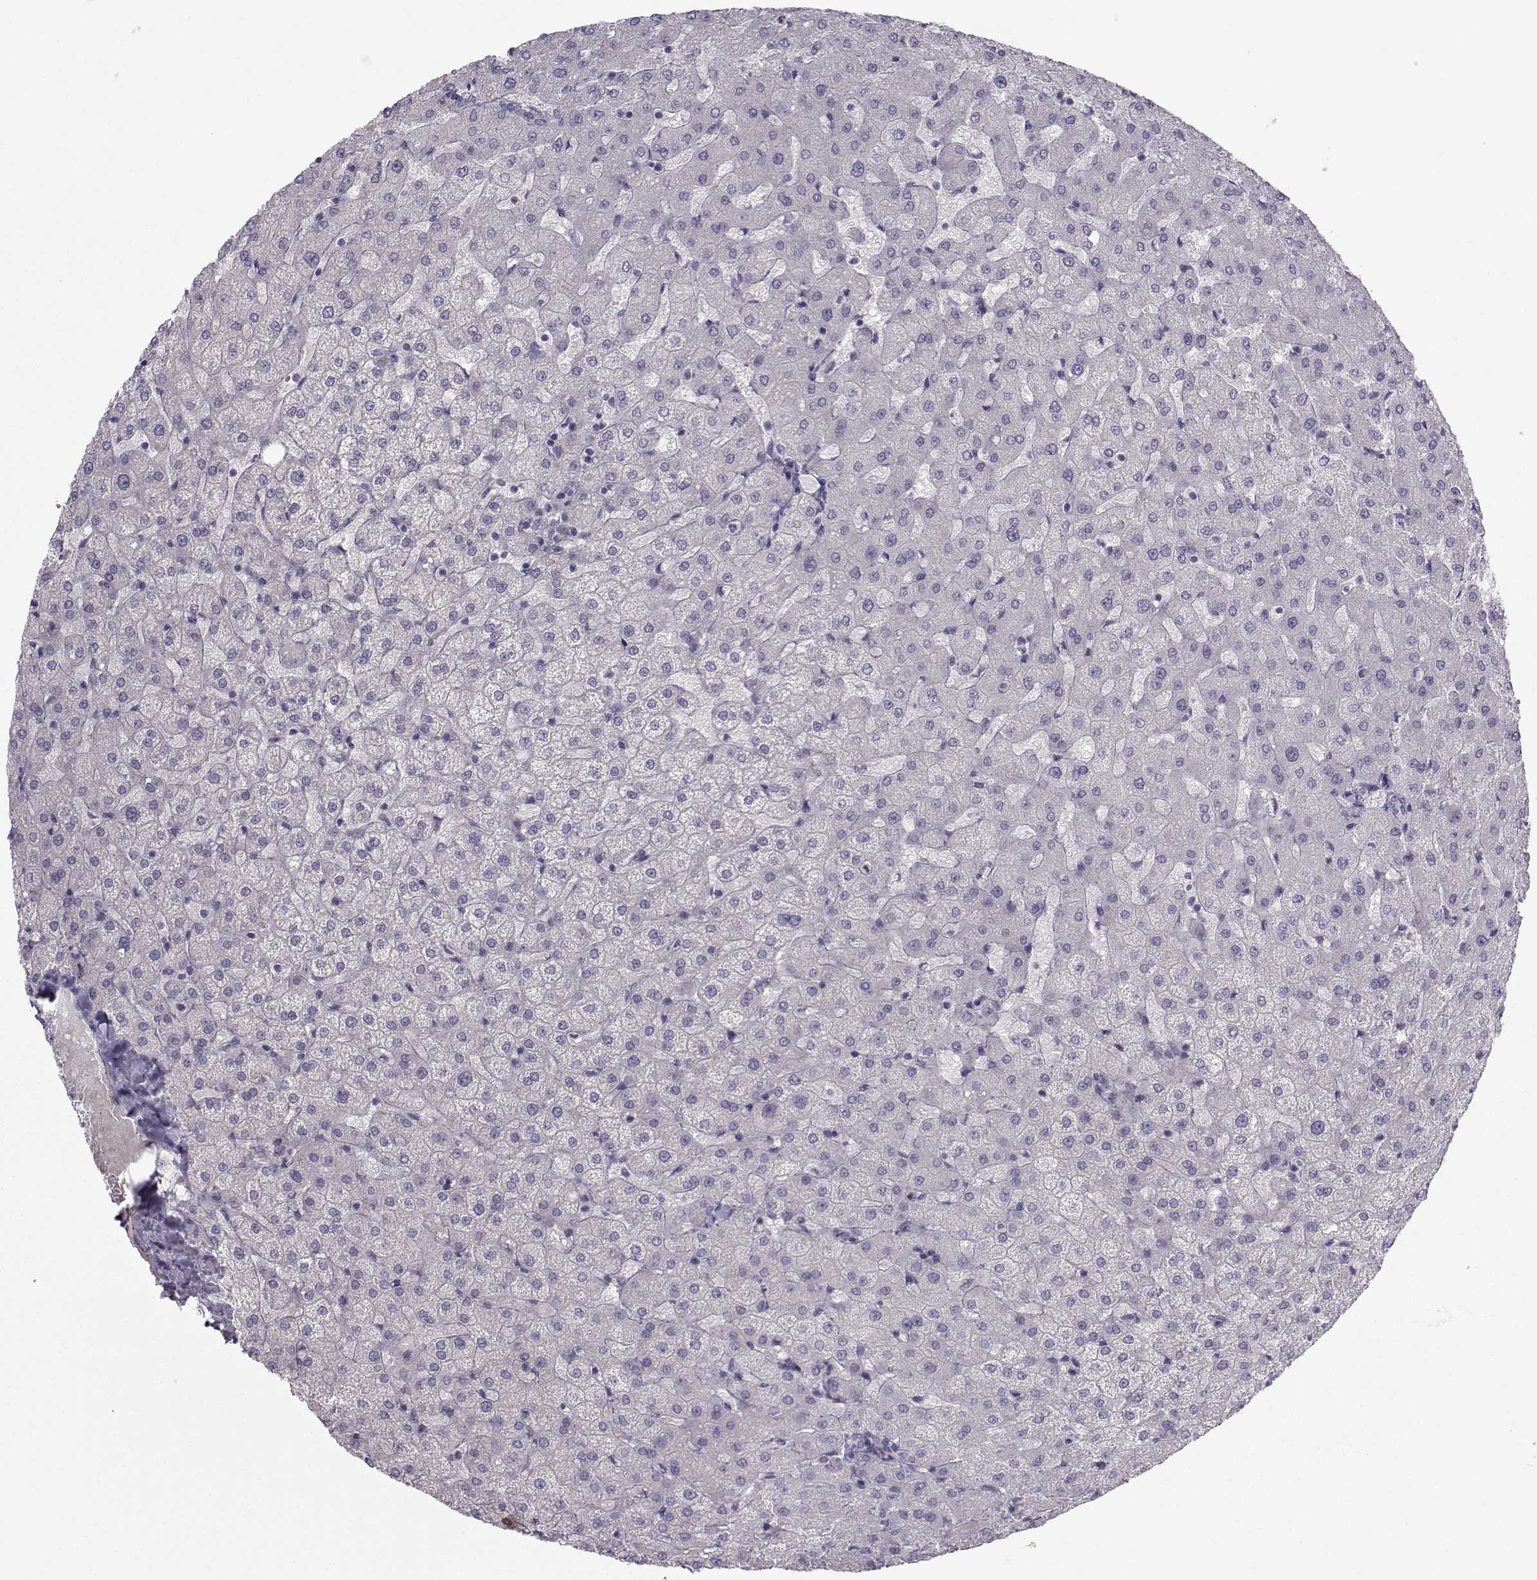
{"staining": {"intensity": "negative", "quantity": "none", "location": "none"}, "tissue": "liver", "cell_type": "Cholangiocytes", "image_type": "normal", "snomed": [{"axis": "morphology", "description": "Normal tissue, NOS"}, {"axis": "topography", "description": "Liver"}], "caption": "IHC image of benign human liver stained for a protein (brown), which displays no expression in cholangiocytes. Brightfield microscopy of immunohistochemistry (IHC) stained with DAB (3,3'-diaminobenzidine) (brown) and hematoxylin (blue), captured at high magnification.", "gene": "LRP8", "patient": {"sex": "female", "age": 50}}